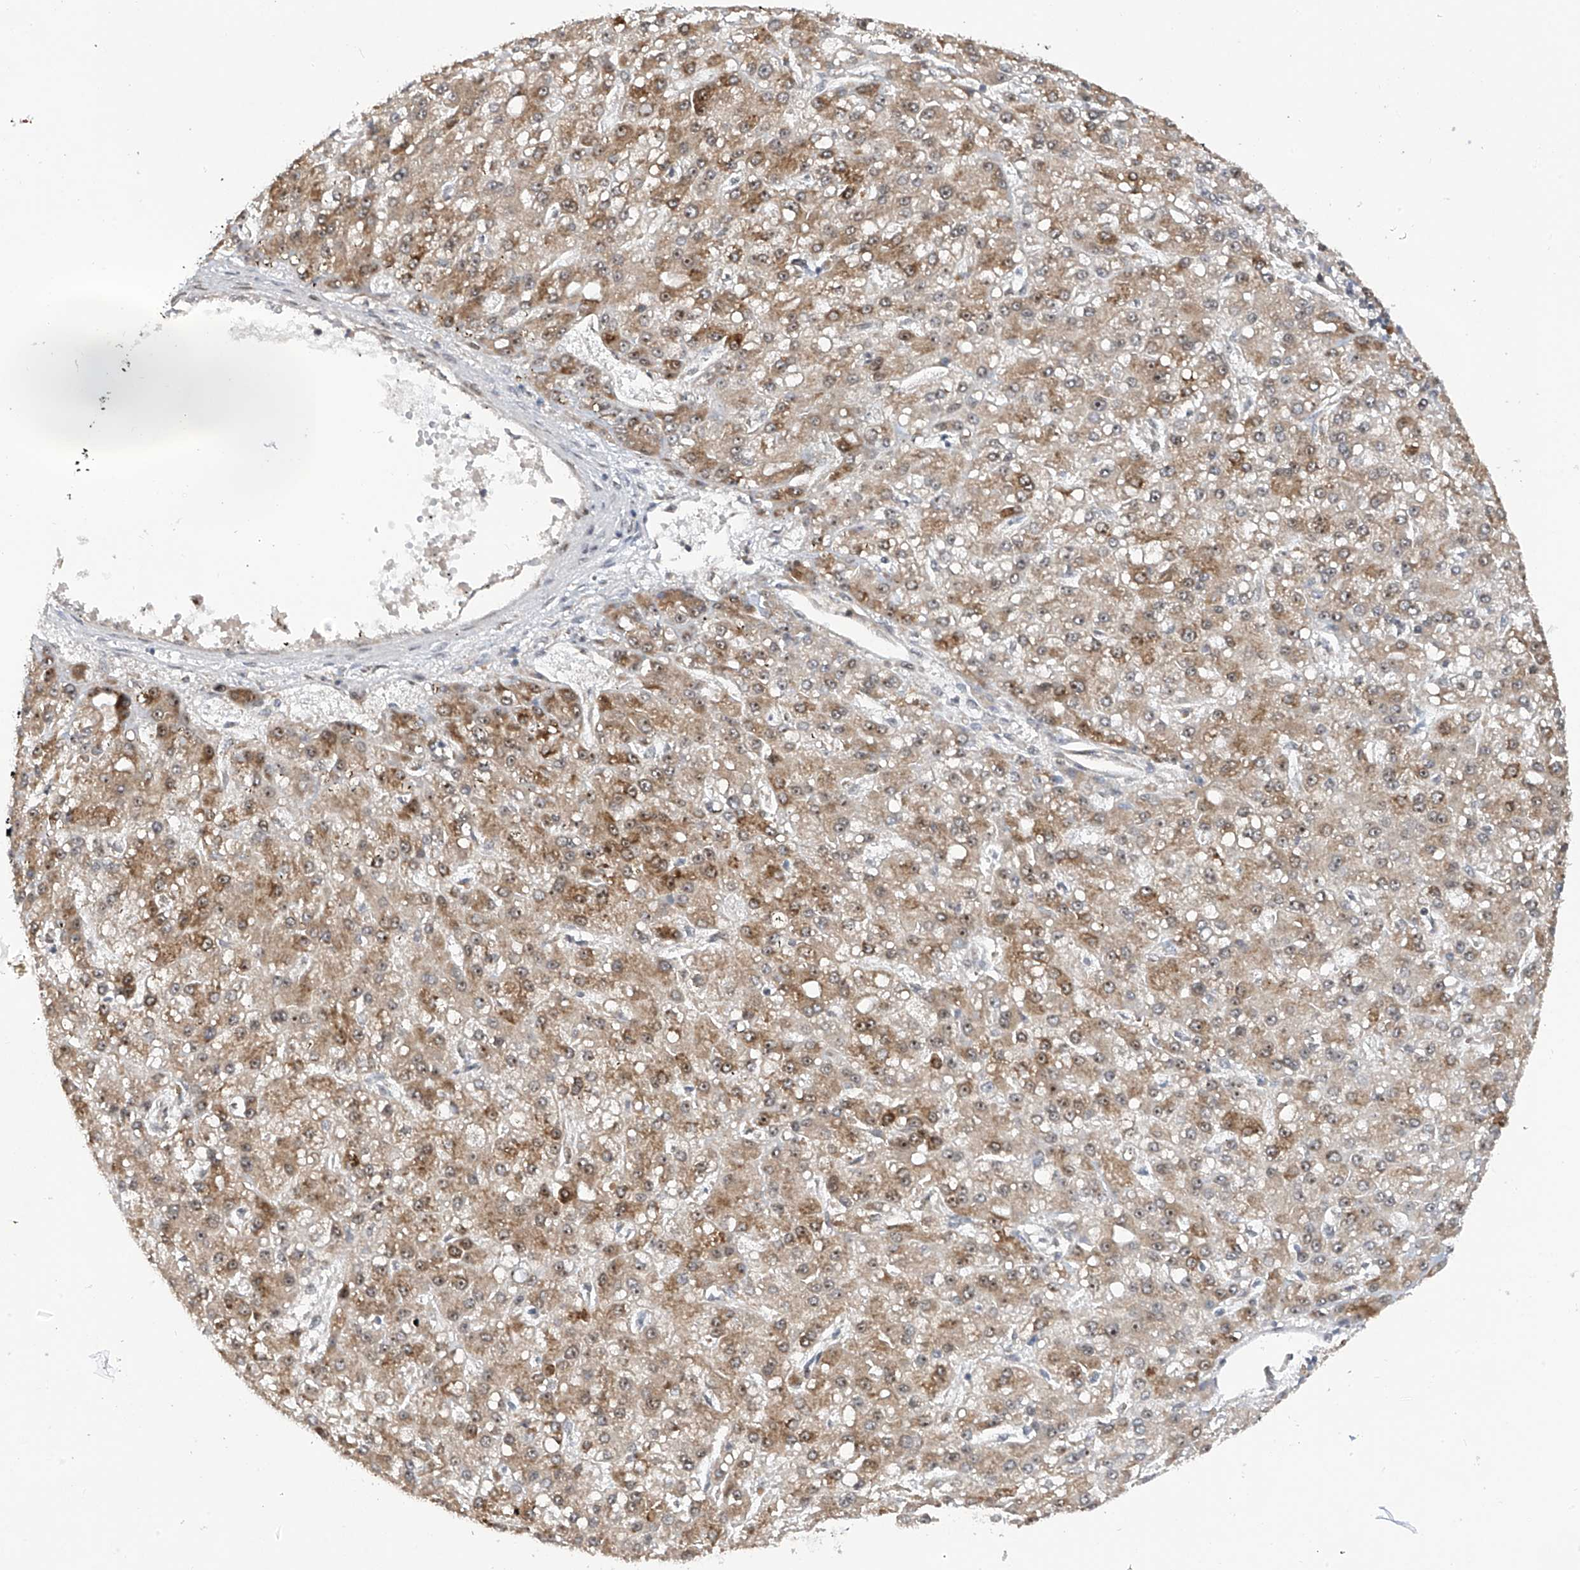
{"staining": {"intensity": "moderate", "quantity": ">75%", "location": "cytoplasmic/membranous,nuclear"}, "tissue": "liver cancer", "cell_type": "Tumor cells", "image_type": "cancer", "snomed": [{"axis": "morphology", "description": "Carcinoma, Hepatocellular, NOS"}, {"axis": "topography", "description": "Liver"}], "caption": "Immunohistochemistry (IHC) (DAB (3,3'-diaminobenzidine)) staining of liver cancer demonstrates moderate cytoplasmic/membranous and nuclear protein staining in approximately >75% of tumor cells.", "gene": "C1orf131", "patient": {"sex": "male", "age": 67}}